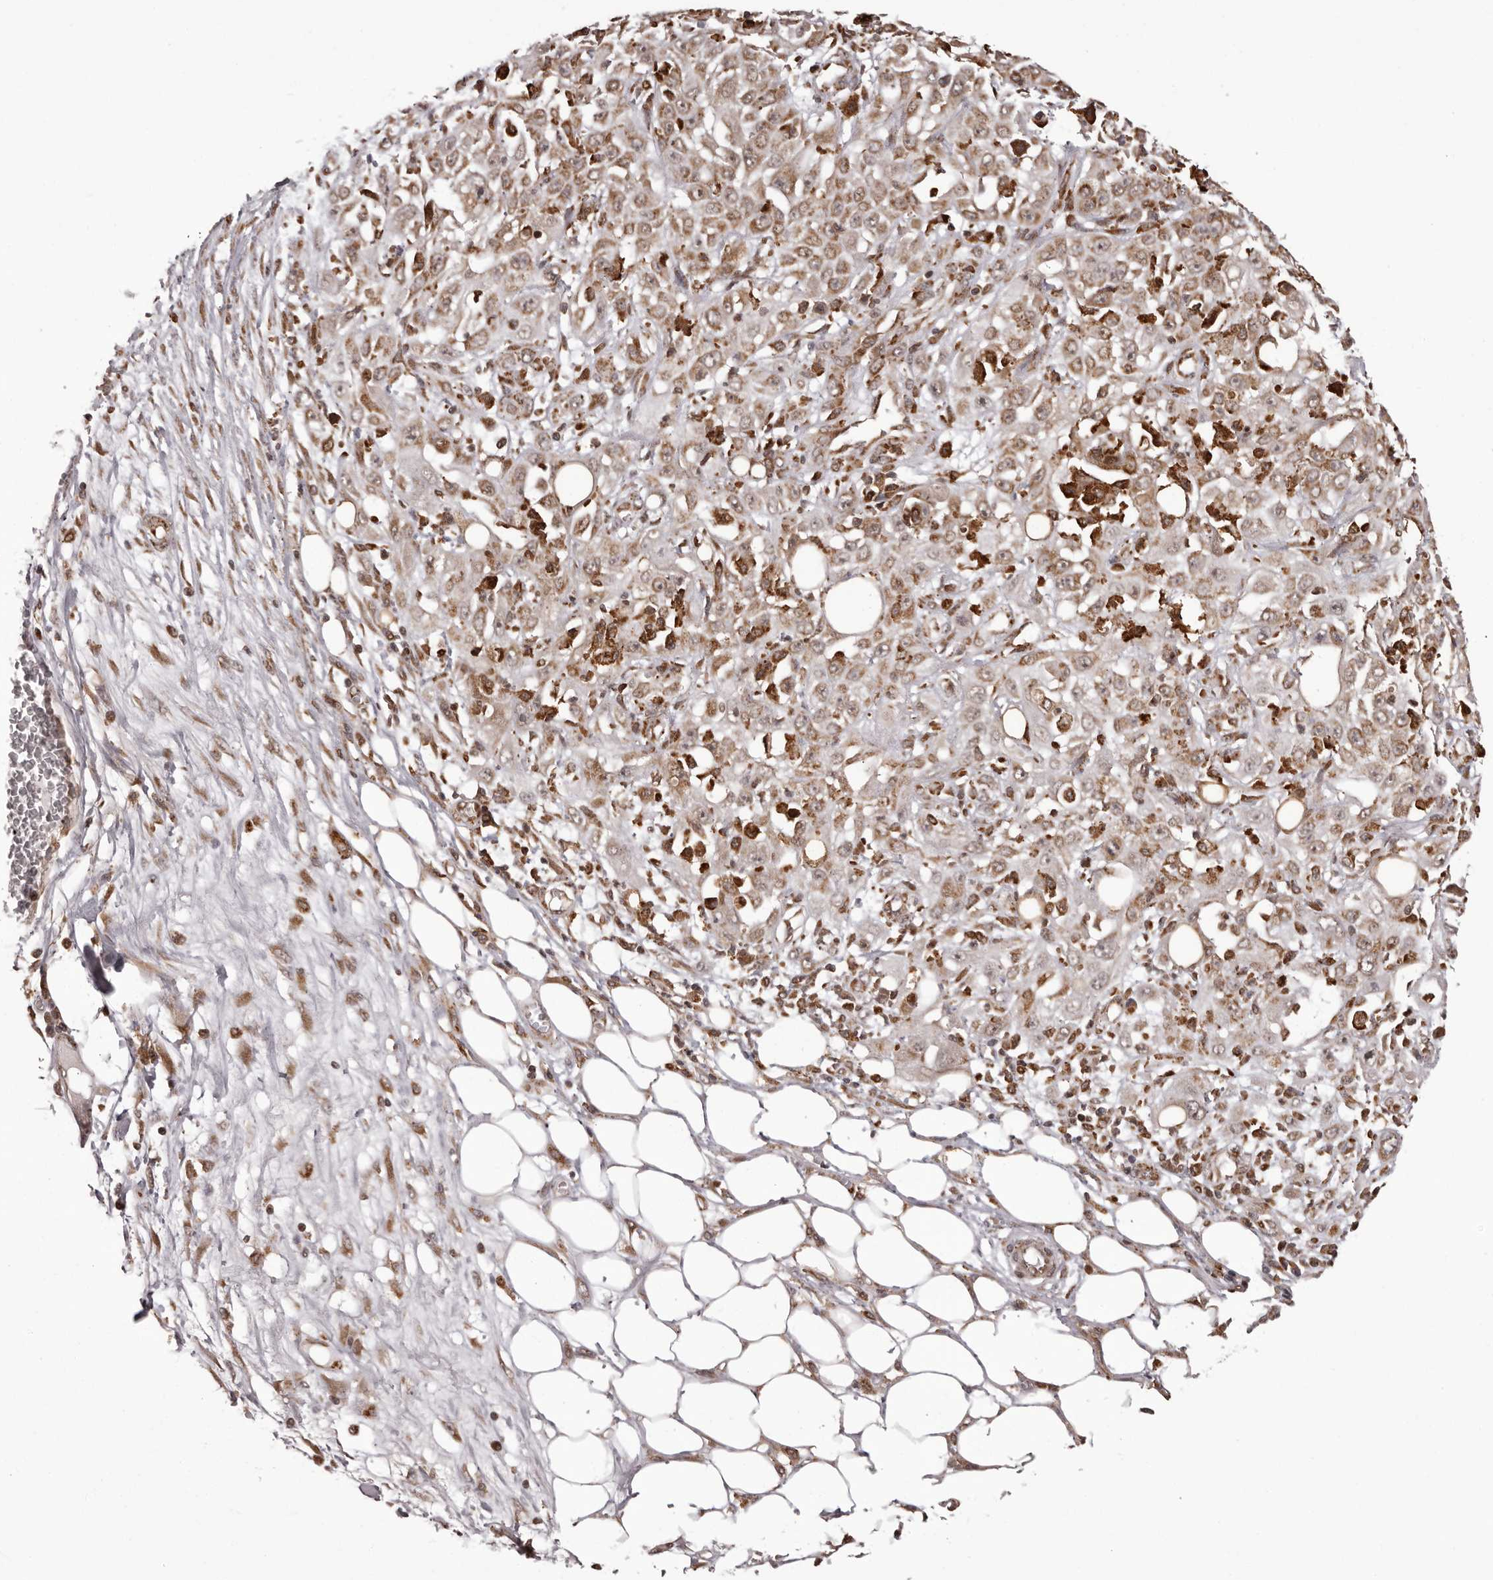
{"staining": {"intensity": "moderate", "quantity": ">75%", "location": "cytoplasmic/membranous"}, "tissue": "skin cancer", "cell_type": "Tumor cells", "image_type": "cancer", "snomed": [{"axis": "morphology", "description": "Squamous cell carcinoma, NOS"}, {"axis": "morphology", "description": "Squamous cell carcinoma, metastatic, NOS"}, {"axis": "topography", "description": "Skin"}, {"axis": "topography", "description": "Lymph node"}], "caption": "The micrograph shows staining of skin cancer, revealing moderate cytoplasmic/membranous protein staining (brown color) within tumor cells. The protein is shown in brown color, while the nuclei are stained blue.", "gene": "IL32", "patient": {"sex": "male", "age": 75}}